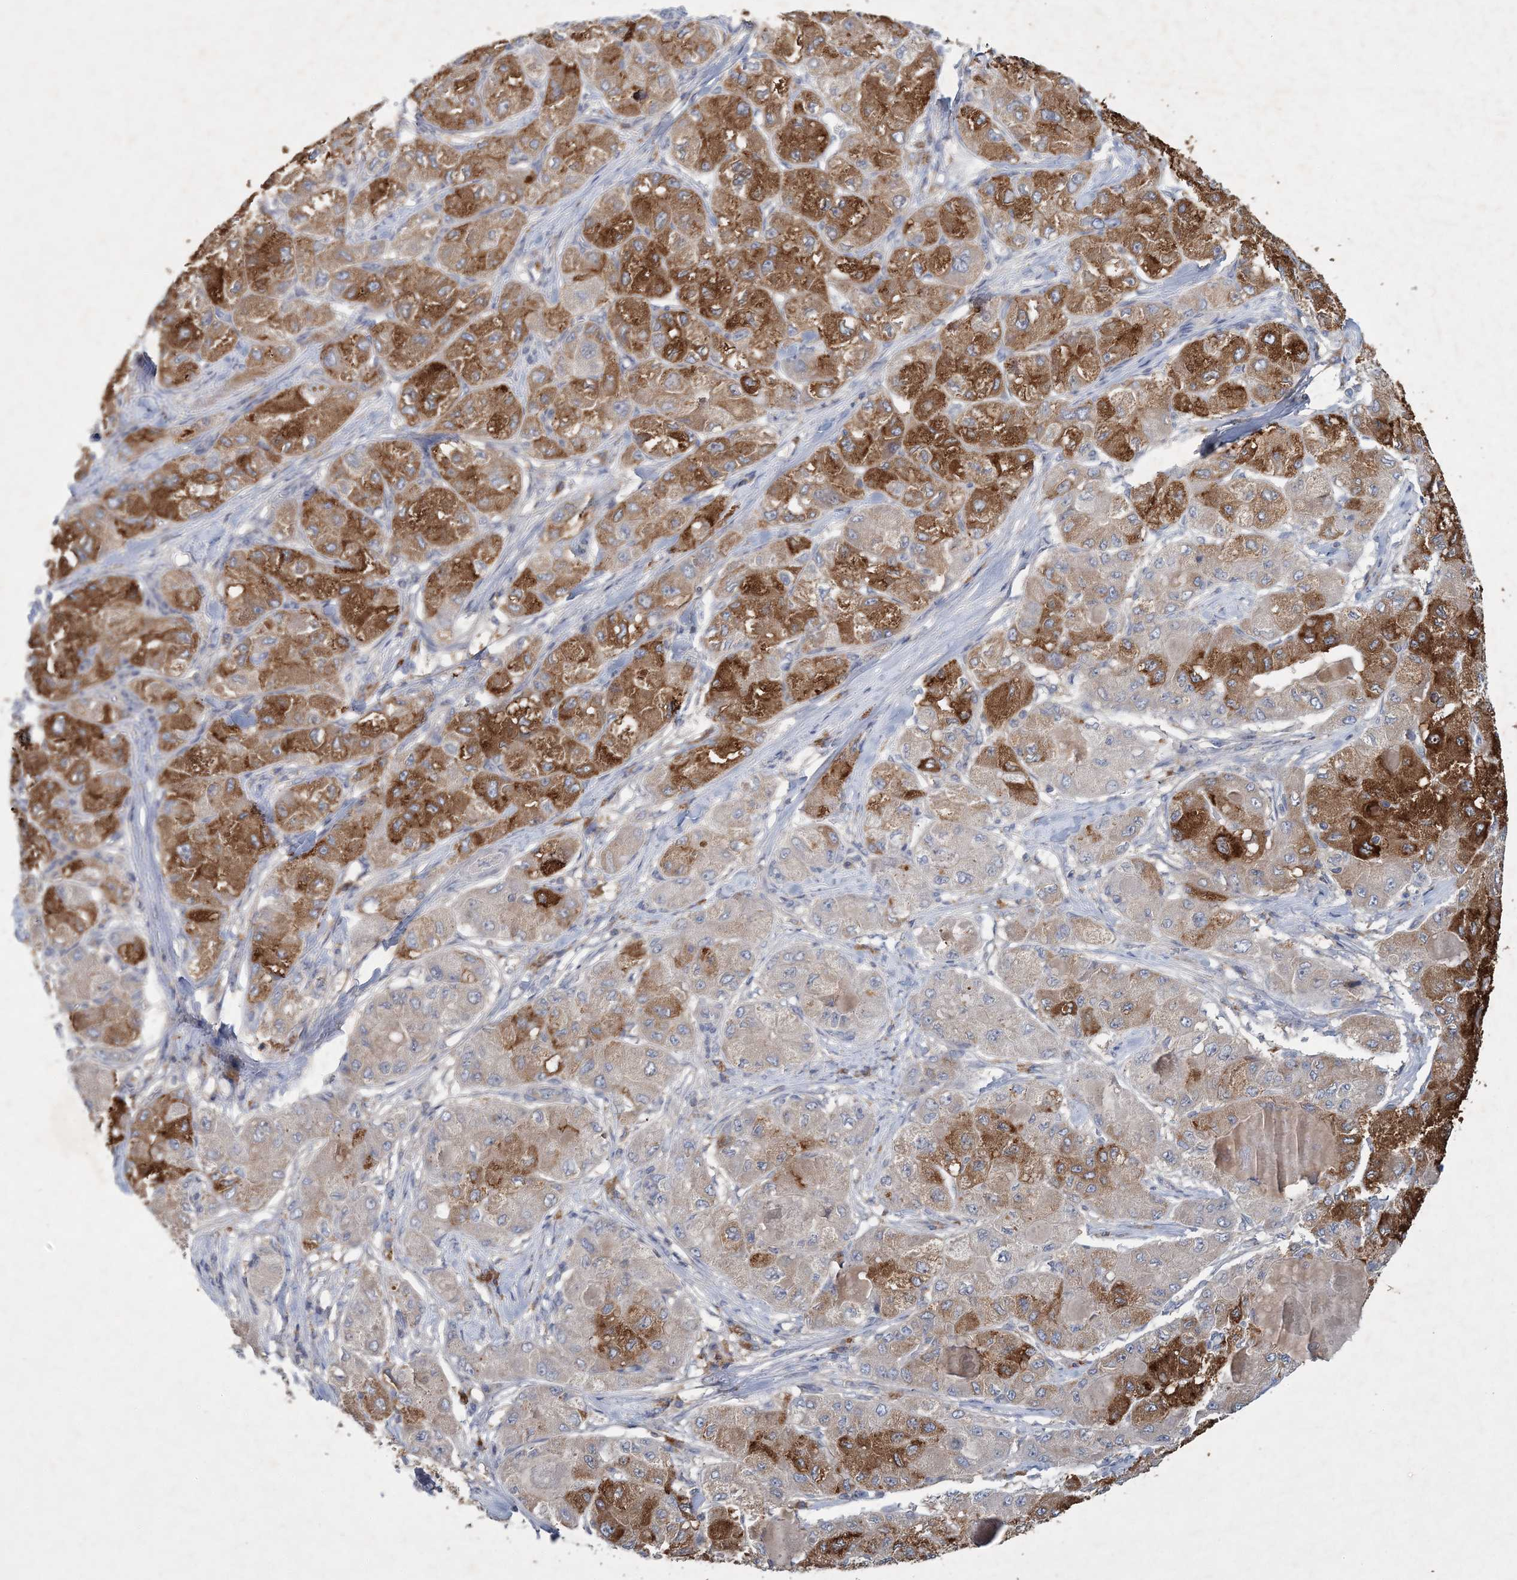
{"staining": {"intensity": "strong", "quantity": "25%-75%", "location": "cytoplasmic/membranous"}, "tissue": "liver cancer", "cell_type": "Tumor cells", "image_type": "cancer", "snomed": [{"axis": "morphology", "description": "Carcinoma, Hepatocellular, NOS"}, {"axis": "topography", "description": "Liver"}], "caption": "There is high levels of strong cytoplasmic/membranous expression in tumor cells of liver cancer (hepatocellular carcinoma), as demonstrated by immunohistochemical staining (brown color).", "gene": "RNF25", "patient": {"sex": "male", "age": 80}}